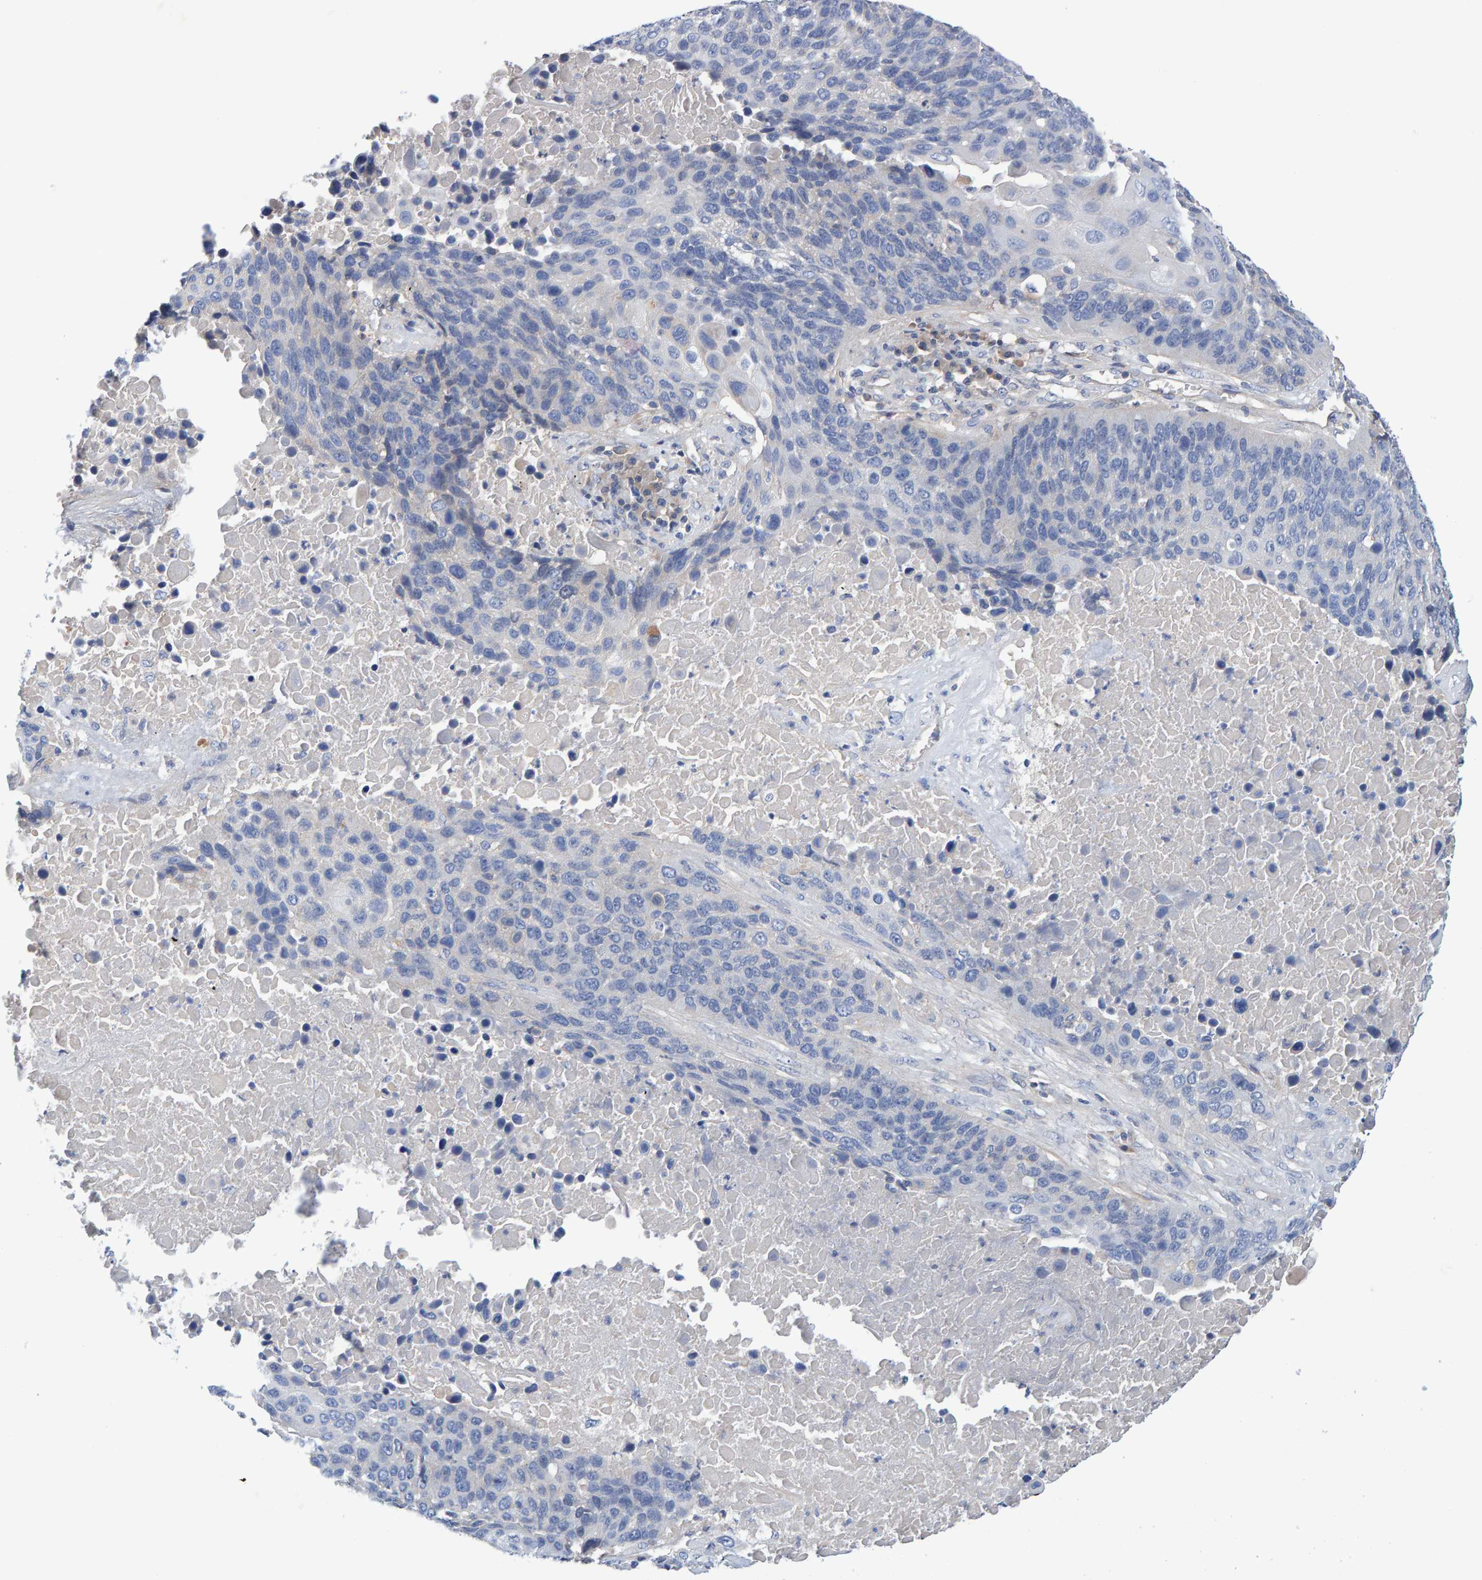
{"staining": {"intensity": "negative", "quantity": "none", "location": "none"}, "tissue": "lung cancer", "cell_type": "Tumor cells", "image_type": "cancer", "snomed": [{"axis": "morphology", "description": "Squamous cell carcinoma, NOS"}, {"axis": "topography", "description": "Lung"}], "caption": "Micrograph shows no significant protein expression in tumor cells of lung cancer (squamous cell carcinoma).", "gene": "EFR3A", "patient": {"sex": "male", "age": 66}}